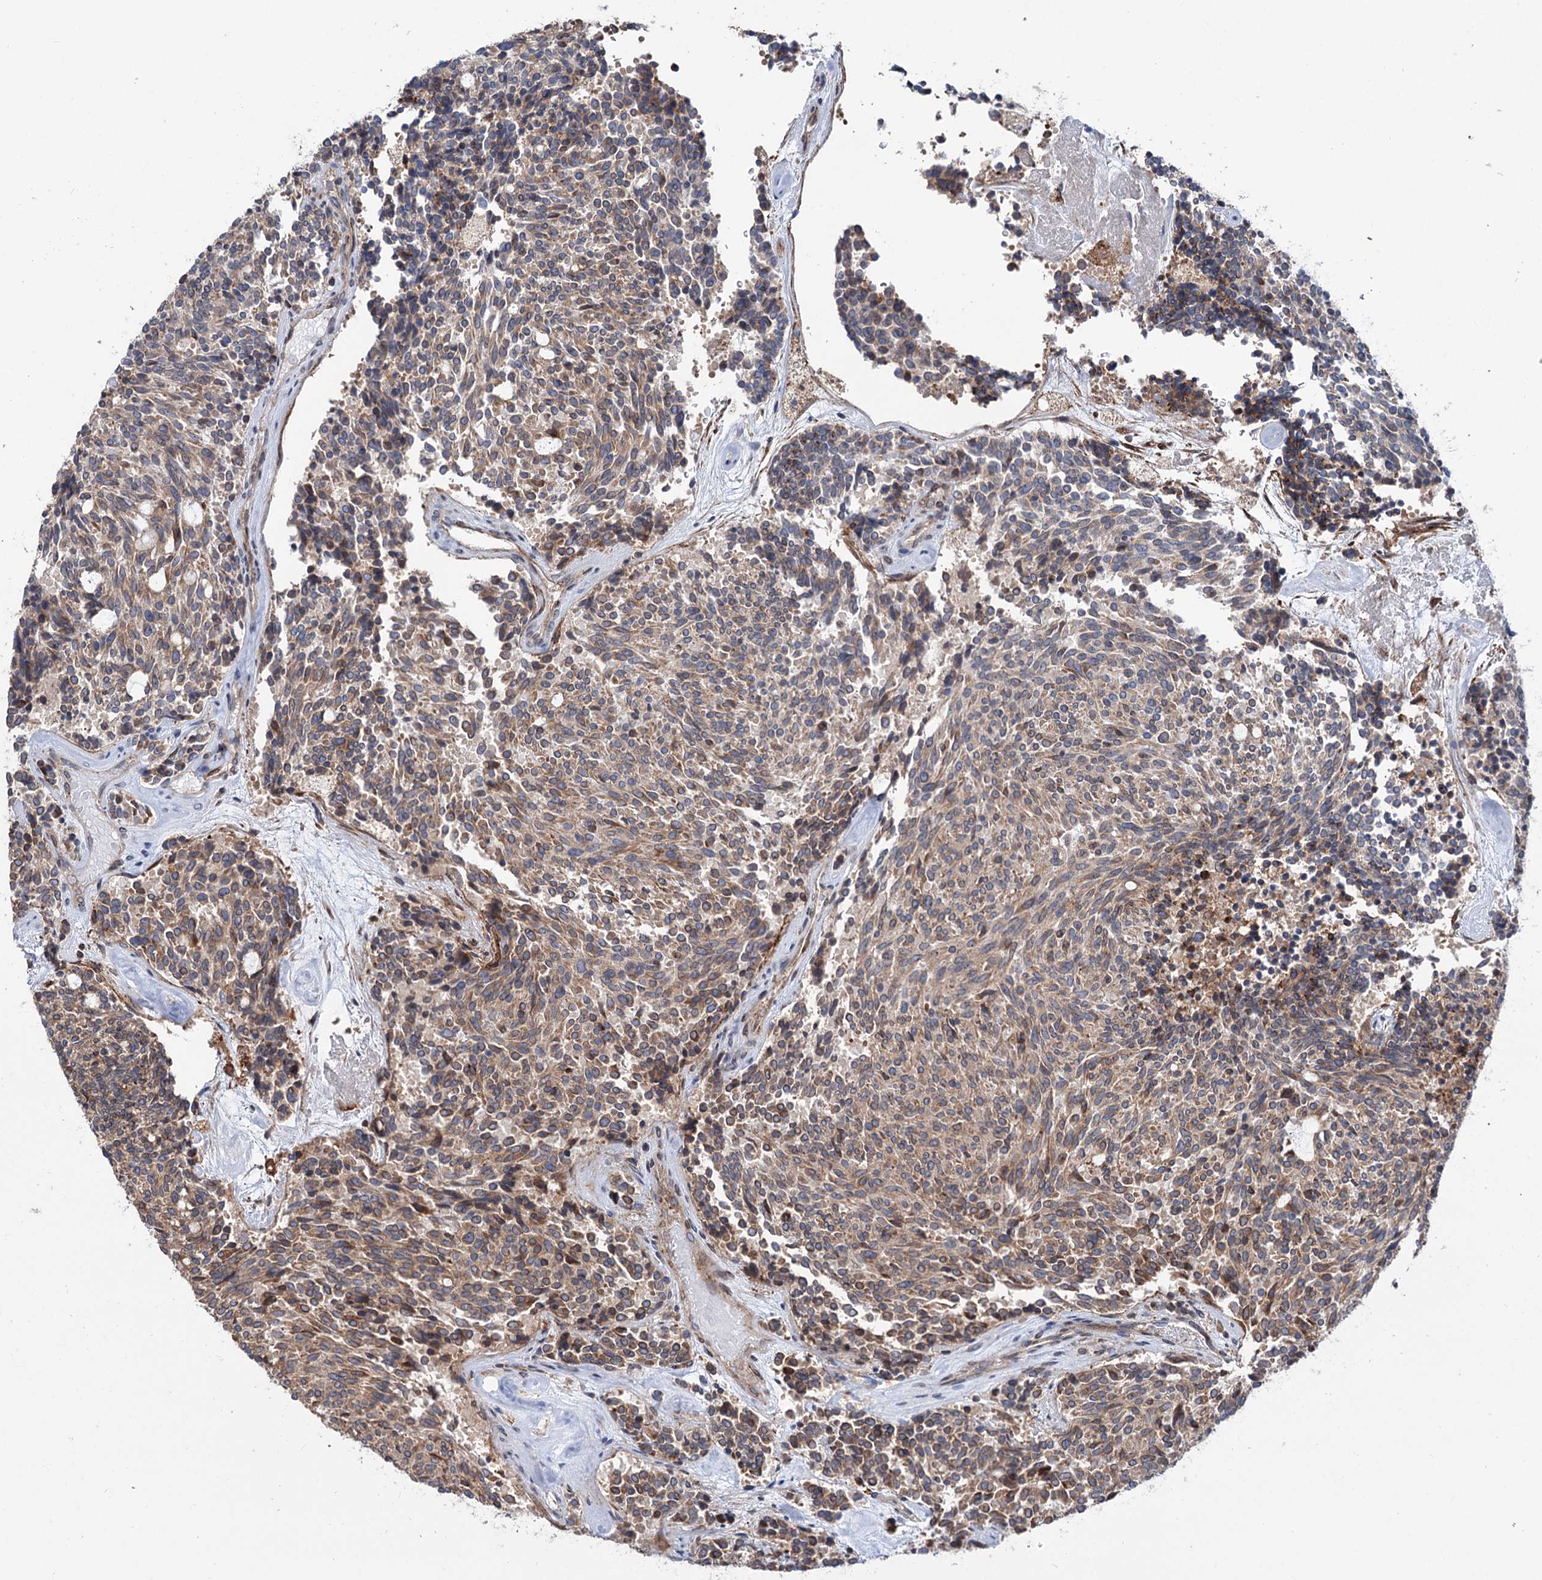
{"staining": {"intensity": "moderate", "quantity": ">75%", "location": "cytoplasmic/membranous"}, "tissue": "carcinoid", "cell_type": "Tumor cells", "image_type": "cancer", "snomed": [{"axis": "morphology", "description": "Carcinoid, malignant, NOS"}, {"axis": "topography", "description": "Pancreas"}], "caption": "Immunohistochemistry (DAB (3,3'-diaminobenzidine)) staining of malignant carcinoid shows moderate cytoplasmic/membranous protein positivity in about >75% of tumor cells.", "gene": "PTDSS2", "patient": {"sex": "female", "age": 54}}